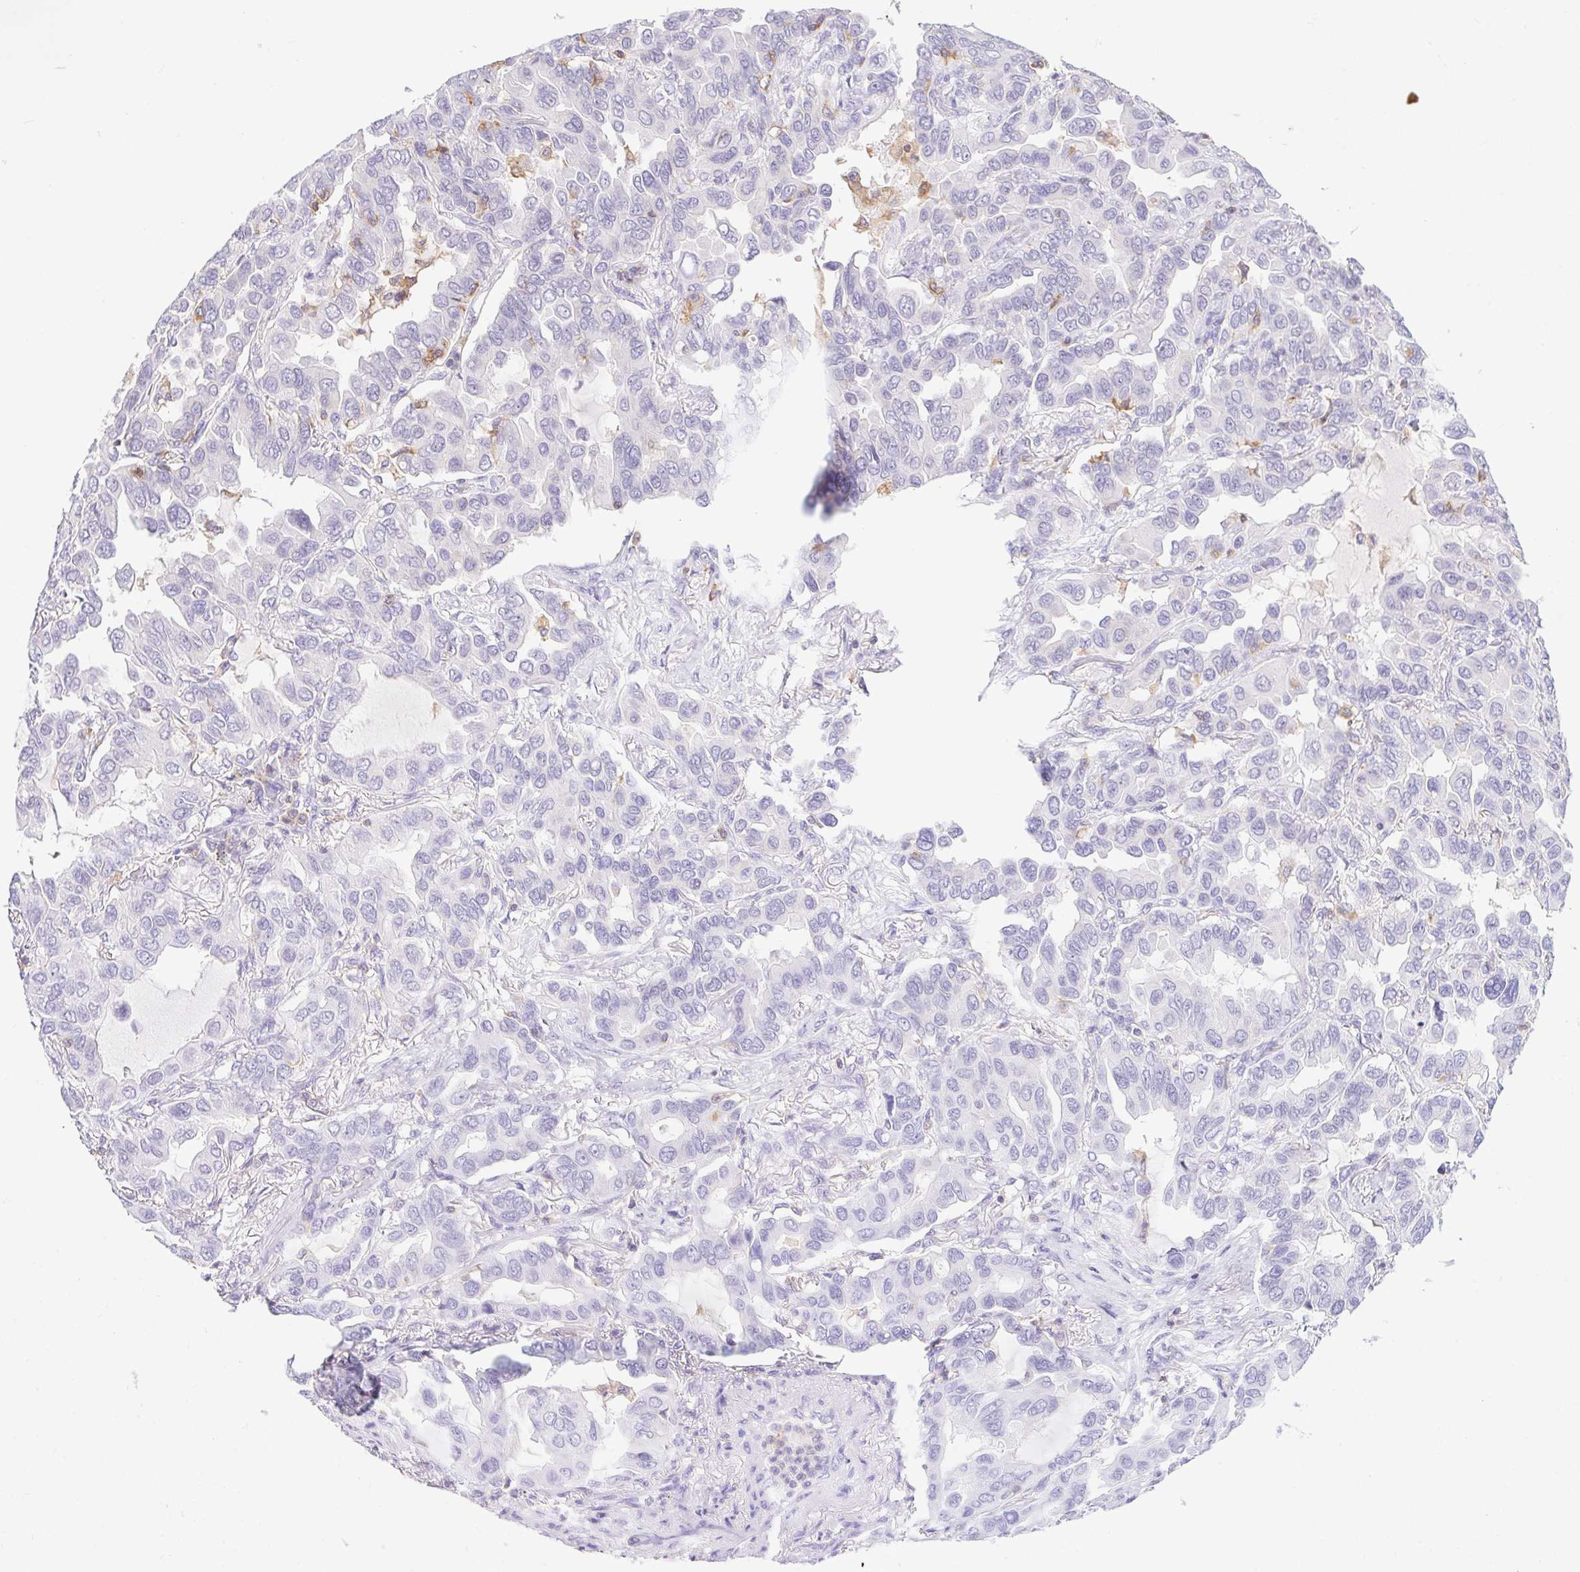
{"staining": {"intensity": "negative", "quantity": "none", "location": "none"}, "tissue": "lung cancer", "cell_type": "Tumor cells", "image_type": "cancer", "snomed": [{"axis": "morphology", "description": "Adenocarcinoma, NOS"}, {"axis": "topography", "description": "Lung"}], "caption": "This is a micrograph of IHC staining of lung cancer (adenocarcinoma), which shows no expression in tumor cells. Brightfield microscopy of immunohistochemistry (IHC) stained with DAB (3,3'-diaminobenzidine) (brown) and hematoxylin (blue), captured at high magnification.", "gene": "APBB1IP", "patient": {"sex": "male", "age": 64}}